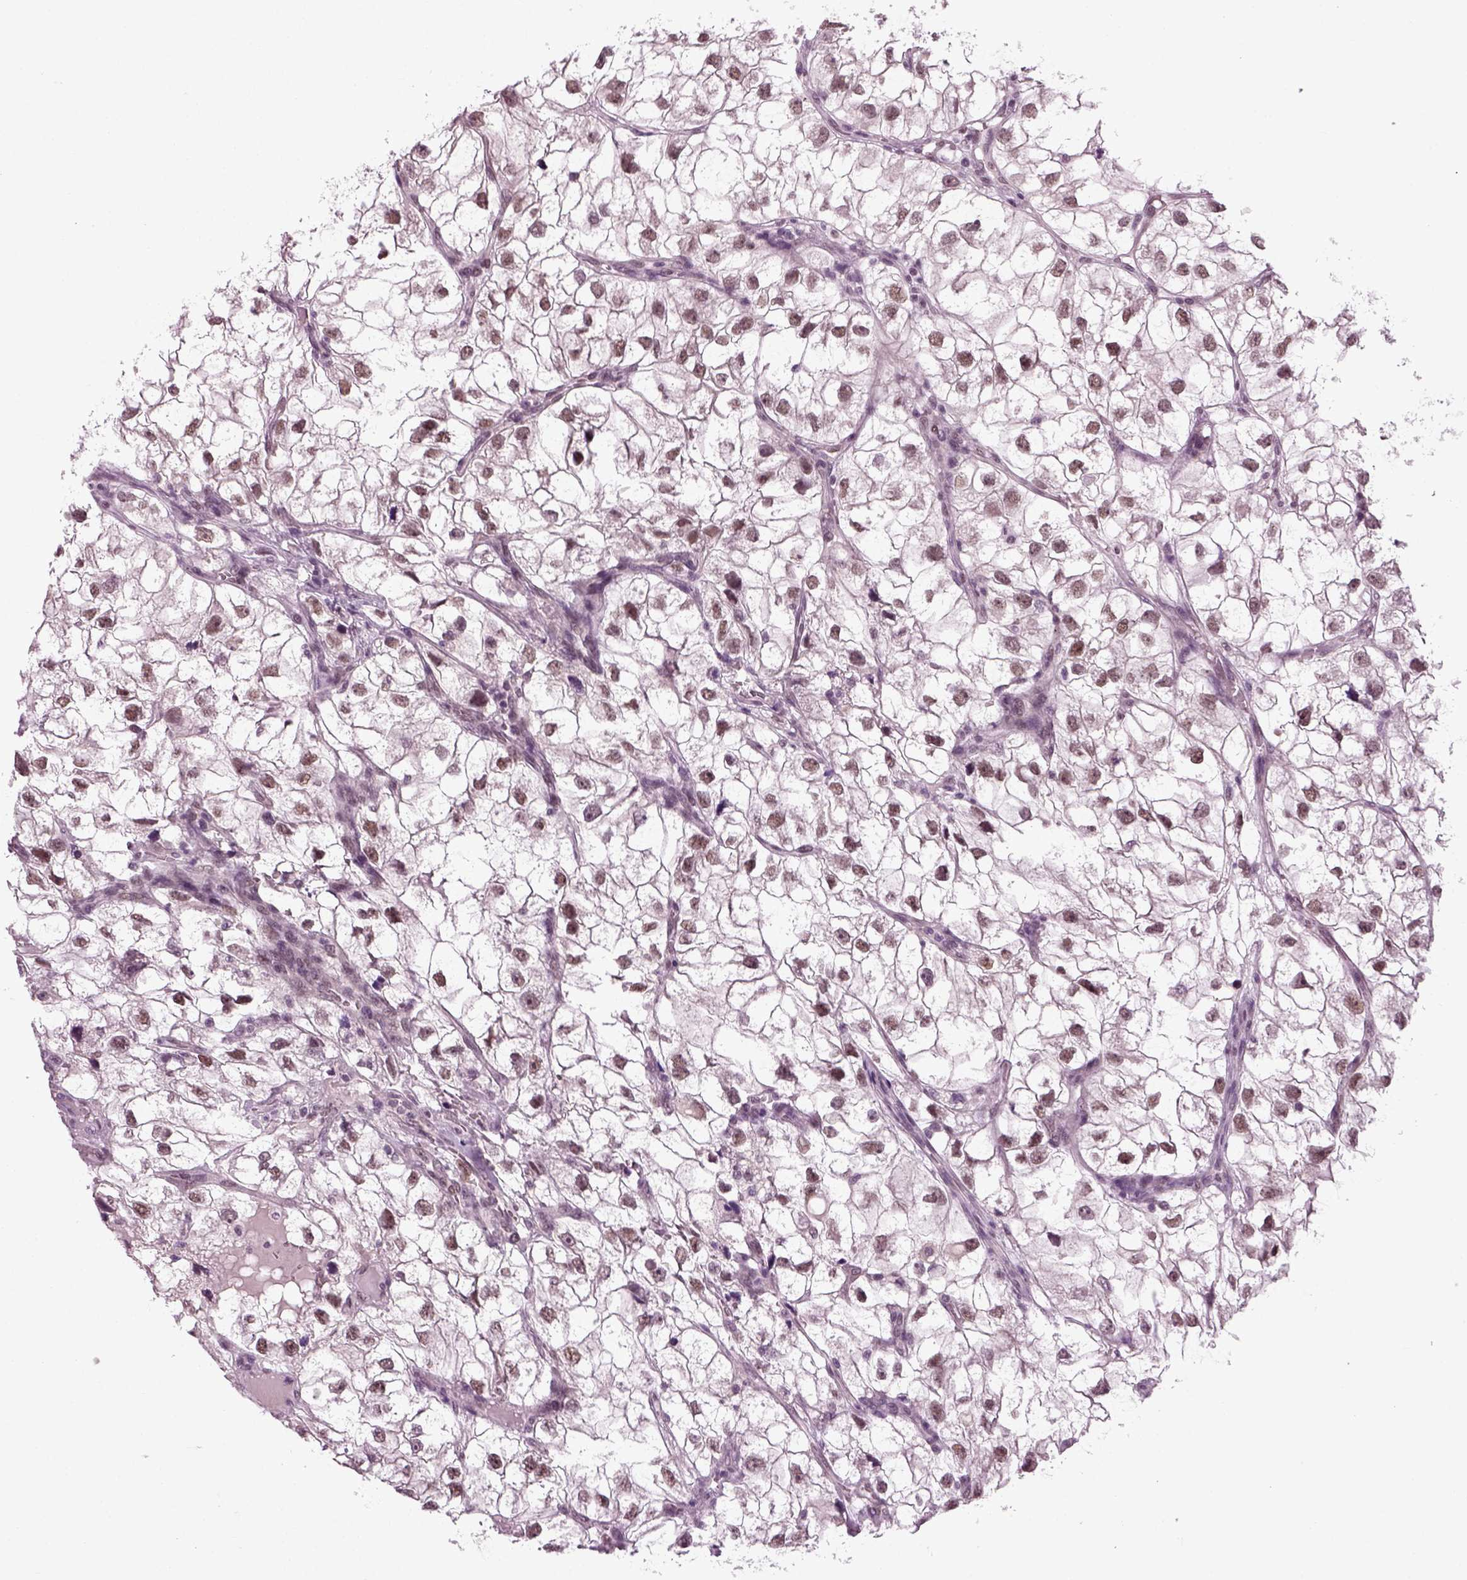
{"staining": {"intensity": "moderate", "quantity": ">75%", "location": "nuclear"}, "tissue": "renal cancer", "cell_type": "Tumor cells", "image_type": "cancer", "snomed": [{"axis": "morphology", "description": "Adenocarcinoma, NOS"}, {"axis": "topography", "description": "Kidney"}], "caption": "Brown immunohistochemical staining in adenocarcinoma (renal) reveals moderate nuclear expression in approximately >75% of tumor cells. (Stains: DAB (3,3'-diaminobenzidine) in brown, nuclei in blue, Microscopy: brightfield microscopy at high magnification).", "gene": "RCOR3", "patient": {"sex": "male", "age": 59}}